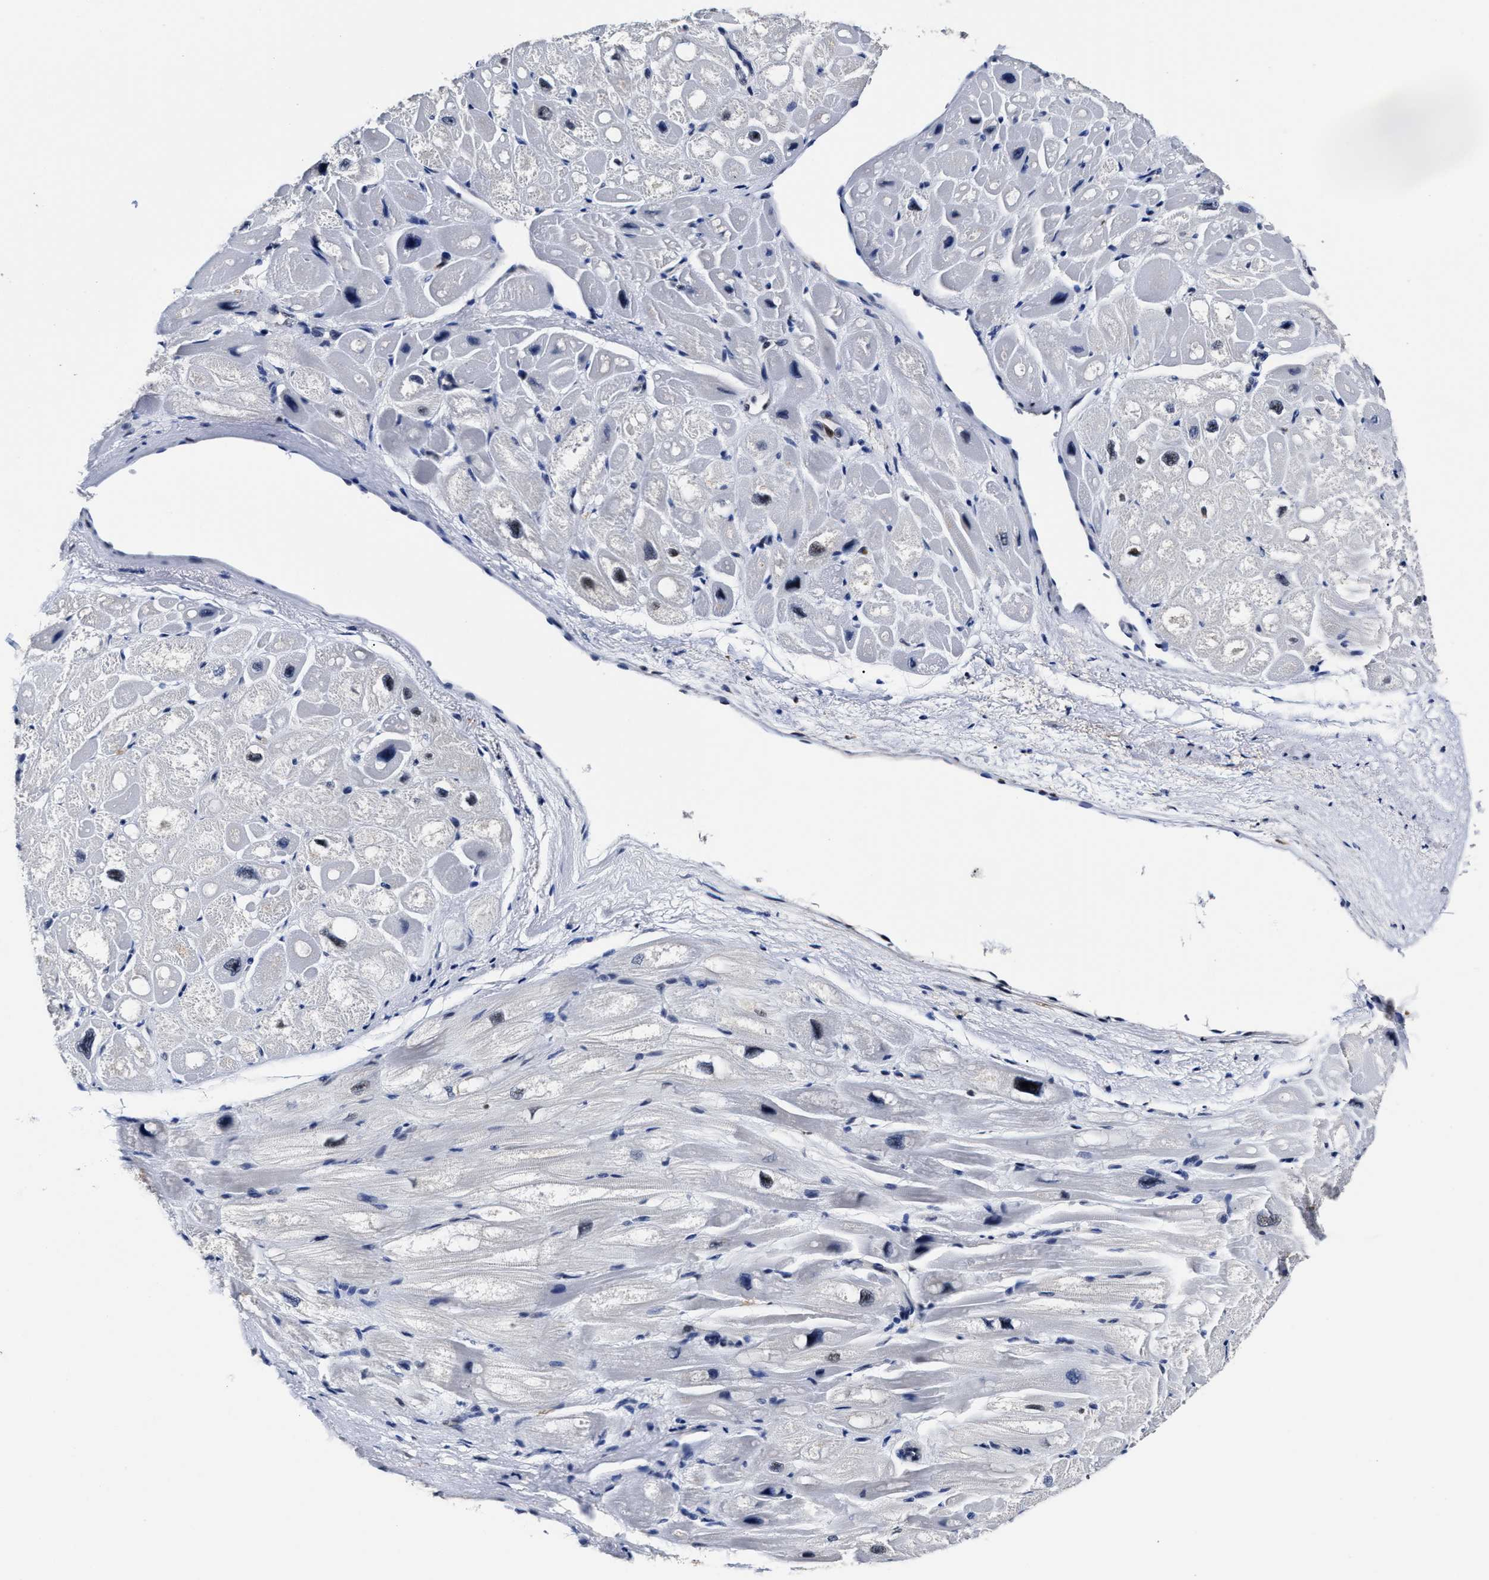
{"staining": {"intensity": "negative", "quantity": "none", "location": "none"}, "tissue": "heart muscle", "cell_type": "Cardiomyocytes", "image_type": "normal", "snomed": [{"axis": "morphology", "description": "Normal tissue, NOS"}, {"axis": "topography", "description": "Heart"}], "caption": "Cardiomyocytes show no significant protein expression in unremarkable heart muscle. The staining was performed using DAB to visualize the protein expression in brown, while the nuclei were stained in blue with hematoxylin (Magnification: 20x).", "gene": "PRPF4B", "patient": {"sex": "male", "age": 49}}